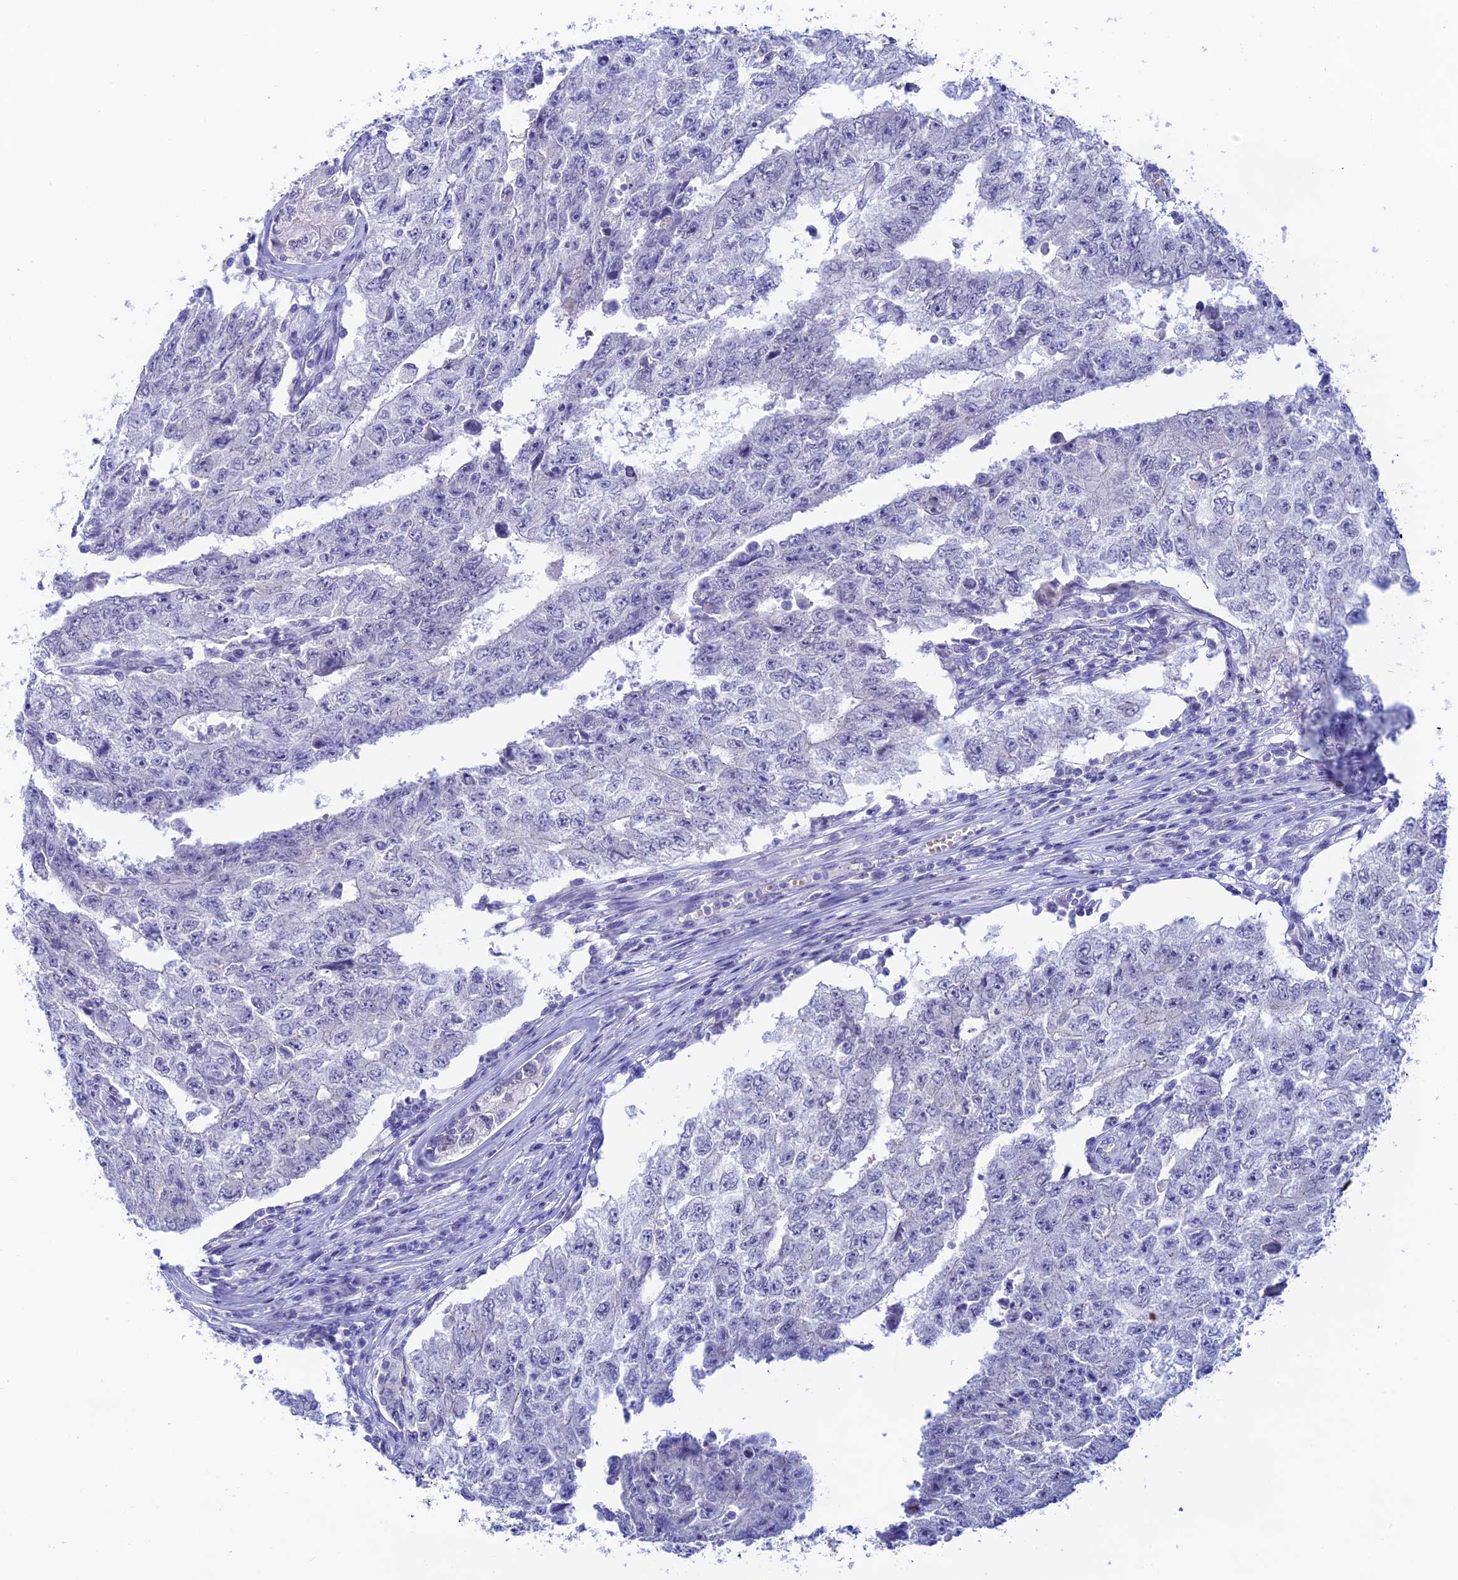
{"staining": {"intensity": "negative", "quantity": "none", "location": "none"}, "tissue": "testis cancer", "cell_type": "Tumor cells", "image_type": "cancer", "snomed": [{"axis": "morphology", "description": "Carcinoma, Embryonal, NOS"}, {"axis": "topography", "description": "Testis"}], "caption": "Testis cancer (embryonal carcinoma) was stained to show a protein in brown. There is no significant positivity in tumor cells. Brightfield microscopy of immunohistochemistry stained with DAB (3,3'-diaminobenzidine) (brown) and hematoxylin (blue), captured at high magnification.", "gene": "RASGEF1B", "patient": {"sex": "male", "age": 17}}